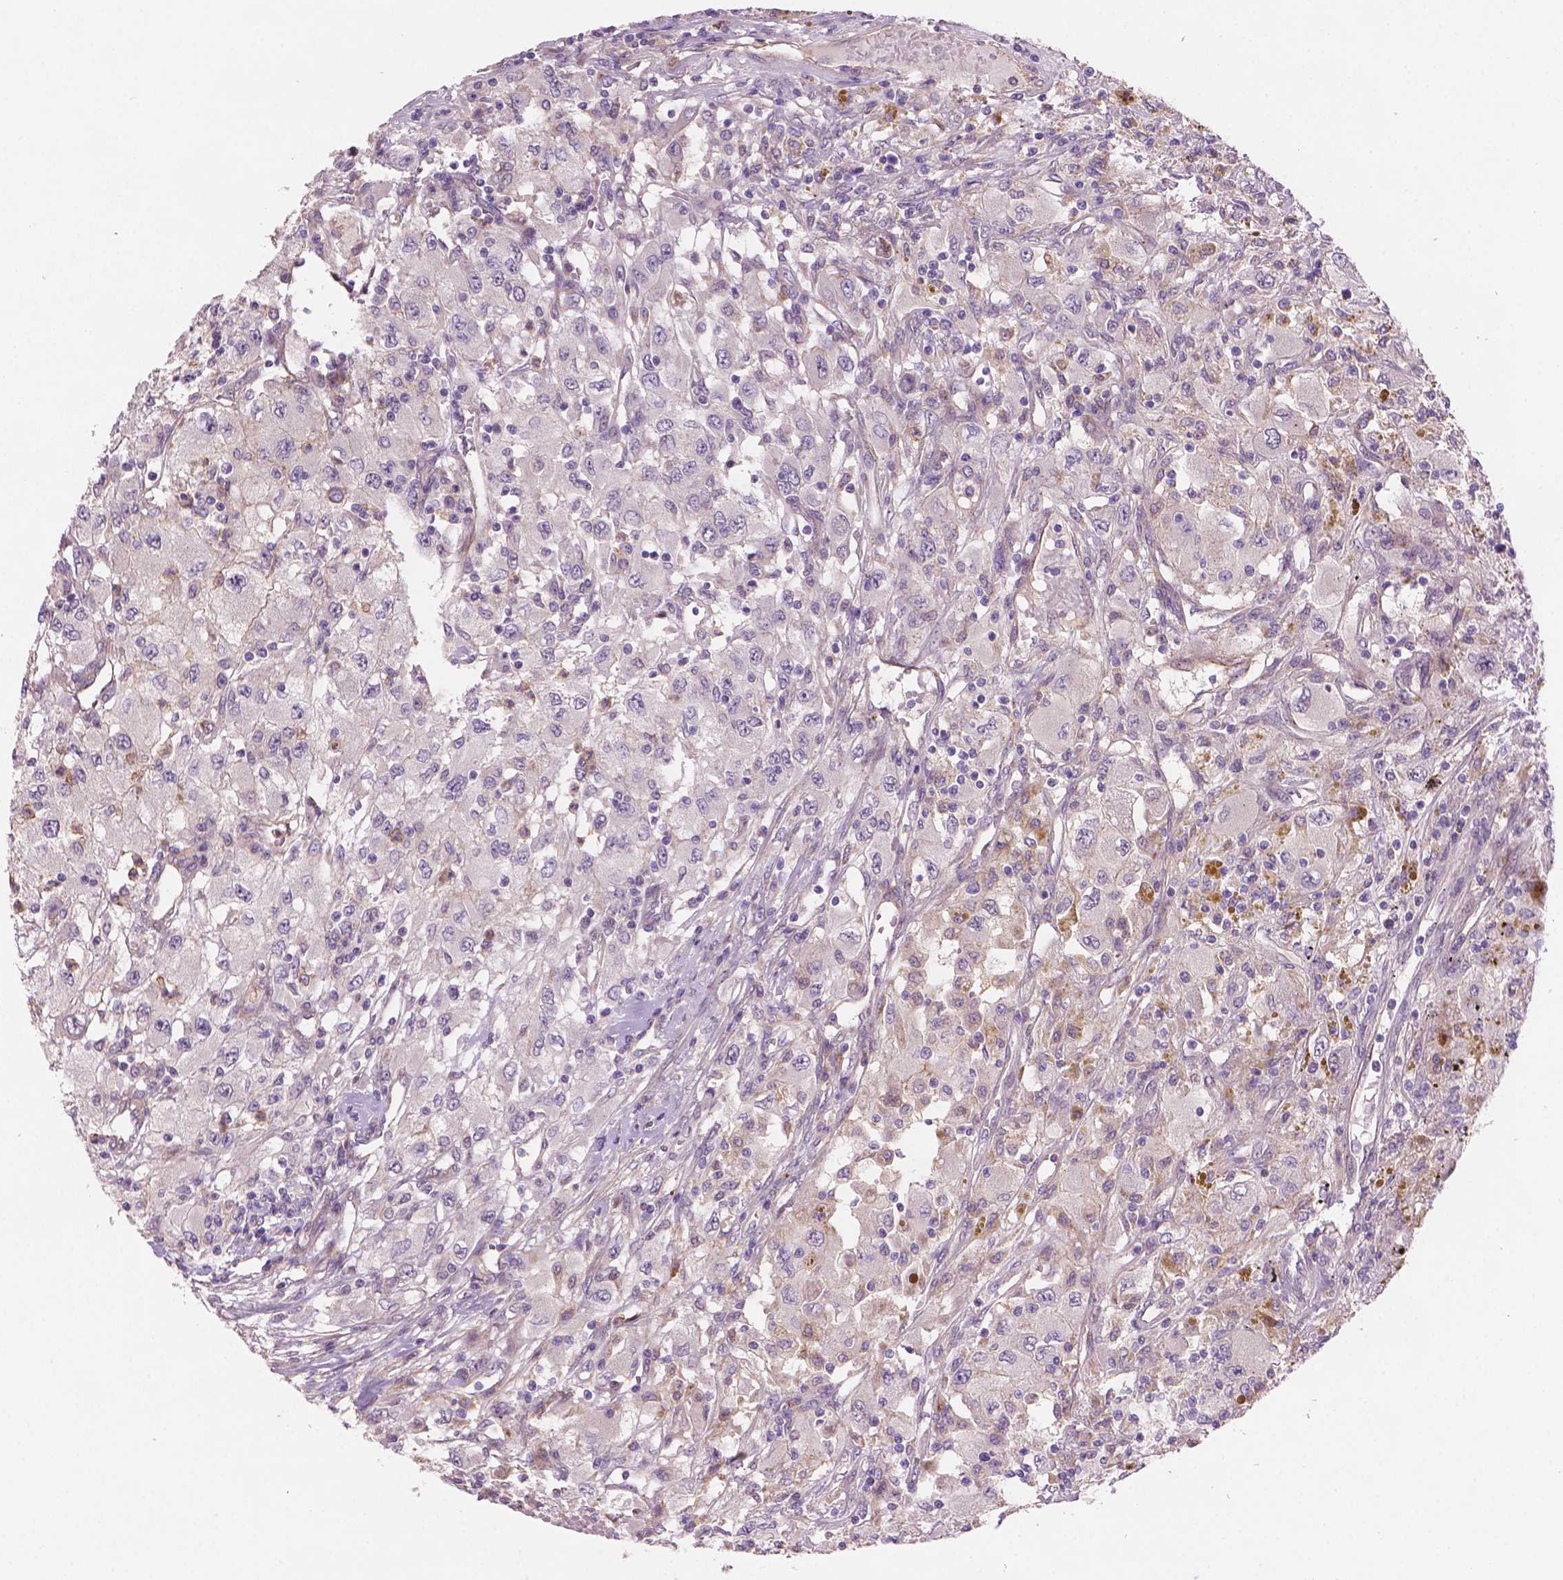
{"staining": {"intensity": "negative", "quantity": "none", "location": "none"}, "tissue": "renal cancer", "cell_type": "Tumor cells", "image_type": "cancer", "snomed": [{"axis": "morphology", "description": "Adenocarcinoma, NOS"}, {"axis": "topography", "description": "Kidney"}], "caption": "Protein analysis of renal cancer (adenocarcinoma) demonstrates no significant staining in tumor cells.", "gene": "AMMECR1", "patient": {"sex": "female", "age": 67}}